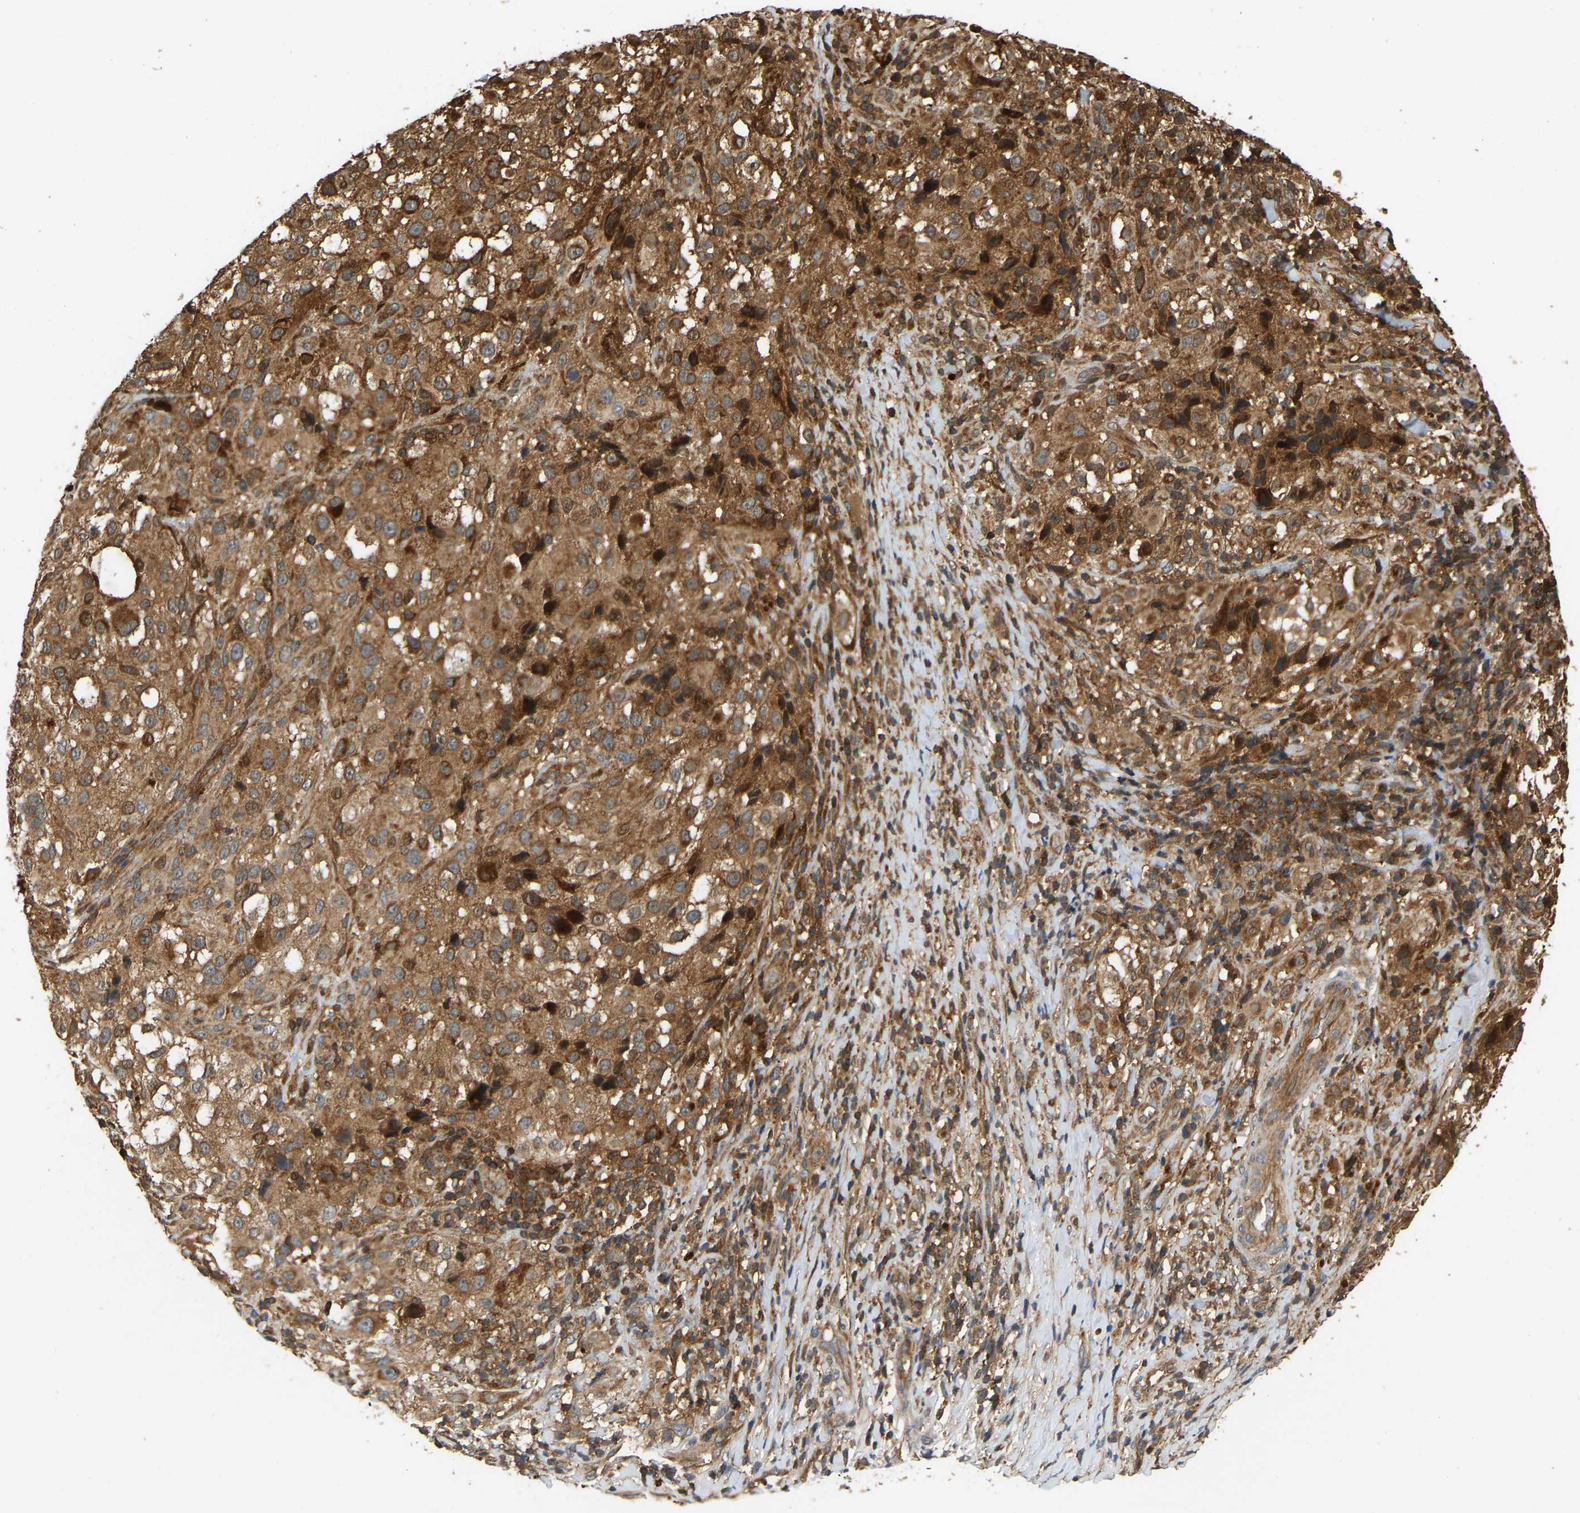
{"staining": {"intensity": "moderate", "quantity": ">75%", "location": "cytoplasmic/membranous"}, "tissue": "melanoma", "cell_type": "Tumor cells", "image_type": "cancer", "snomed": [{"axis": "morphology", "description": "Necrosis, NOS"}, {"axis": "morphology", "description": "Malignant melanoma, NOS"}, {"axis": "topography", "description": "Skin"}], "caption": "High-magnification brightfield microscopy of malignant melanoma stained with DAB (3,3'-diaminobenzidine) (brown) and counterstained with hematoxylin (blue). tumor cells exhibit moderate cytoplasmic/membranous staining is identified in approximately>75% of cells.", "gene": "GOPC", "patient": {"sex": "female", "age": 87}}